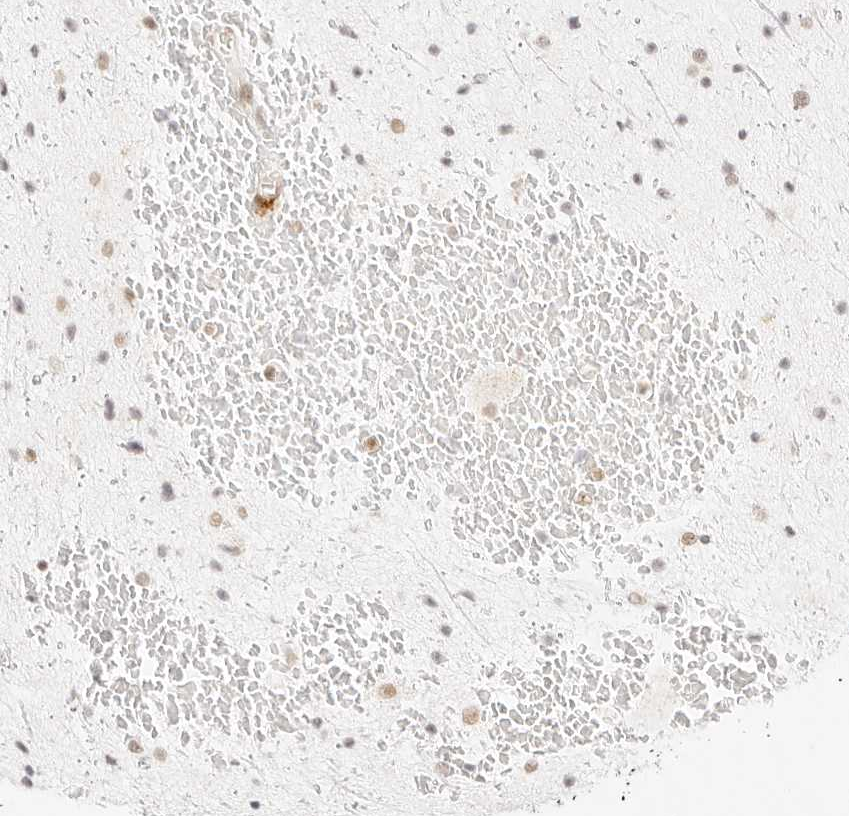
{"staining": {"intensity": "weak", "quantity": ">75%", "location": "nuclear"}, "tissue": "glioma", "cell_type": "Tumor cells", "image_type": "cancer", "snomed": [{"axis": "morphology", "description": "Glioma, malignant, Low grade"}, {"axis": "topography", "description": "Brain"}], "caption": "Immunohistochemistry of human malignant low-grade glioma demonstrates low levels of weak nuclear staining in about >75% of tumor cells.", "gene": "GNAS", "patient": {"sex": "female", "age": 37}}